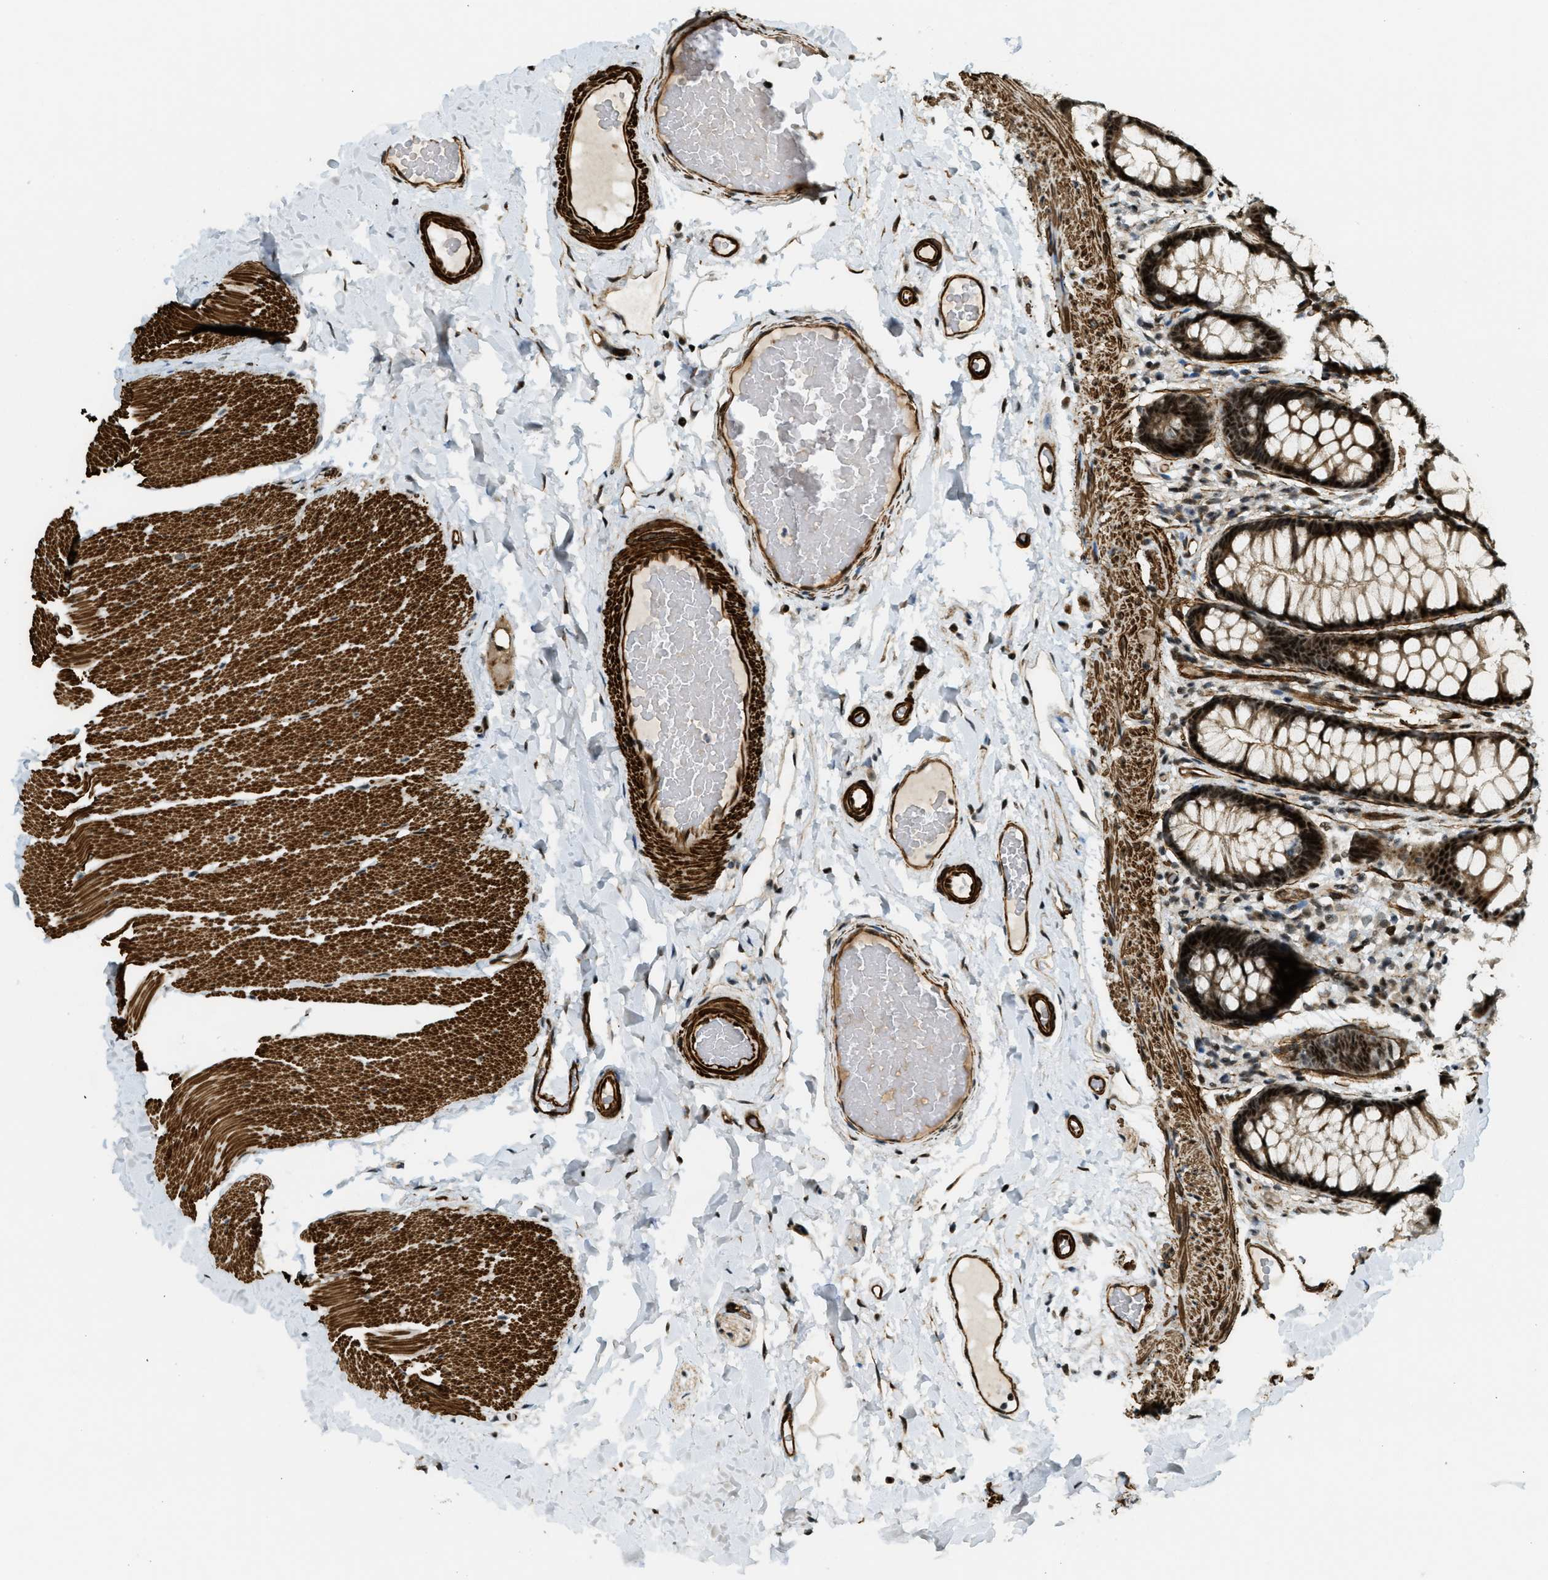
{"staining": {"intensity": "strong", "quantity": ">75%", "location": "cytoplasmic/membranous,nuclear"}, "tissue": "colon", "cell_type": "Endothelial cells", "image_type": "normal", "snomed": [{"axis": "morphology", "description": "Normal tissue, NOS"}, {"axis": "topography", "description": "Colon"}], "caption": "Immunohistochemical staining of unremarkable colon reveals >75% levels of strong cytoplasmic/membranous,nuclear protein staining in approximately >75% of endothelial cells.", "gene": "CFAP36", "patient": {"sex": "female", "age": 56}}